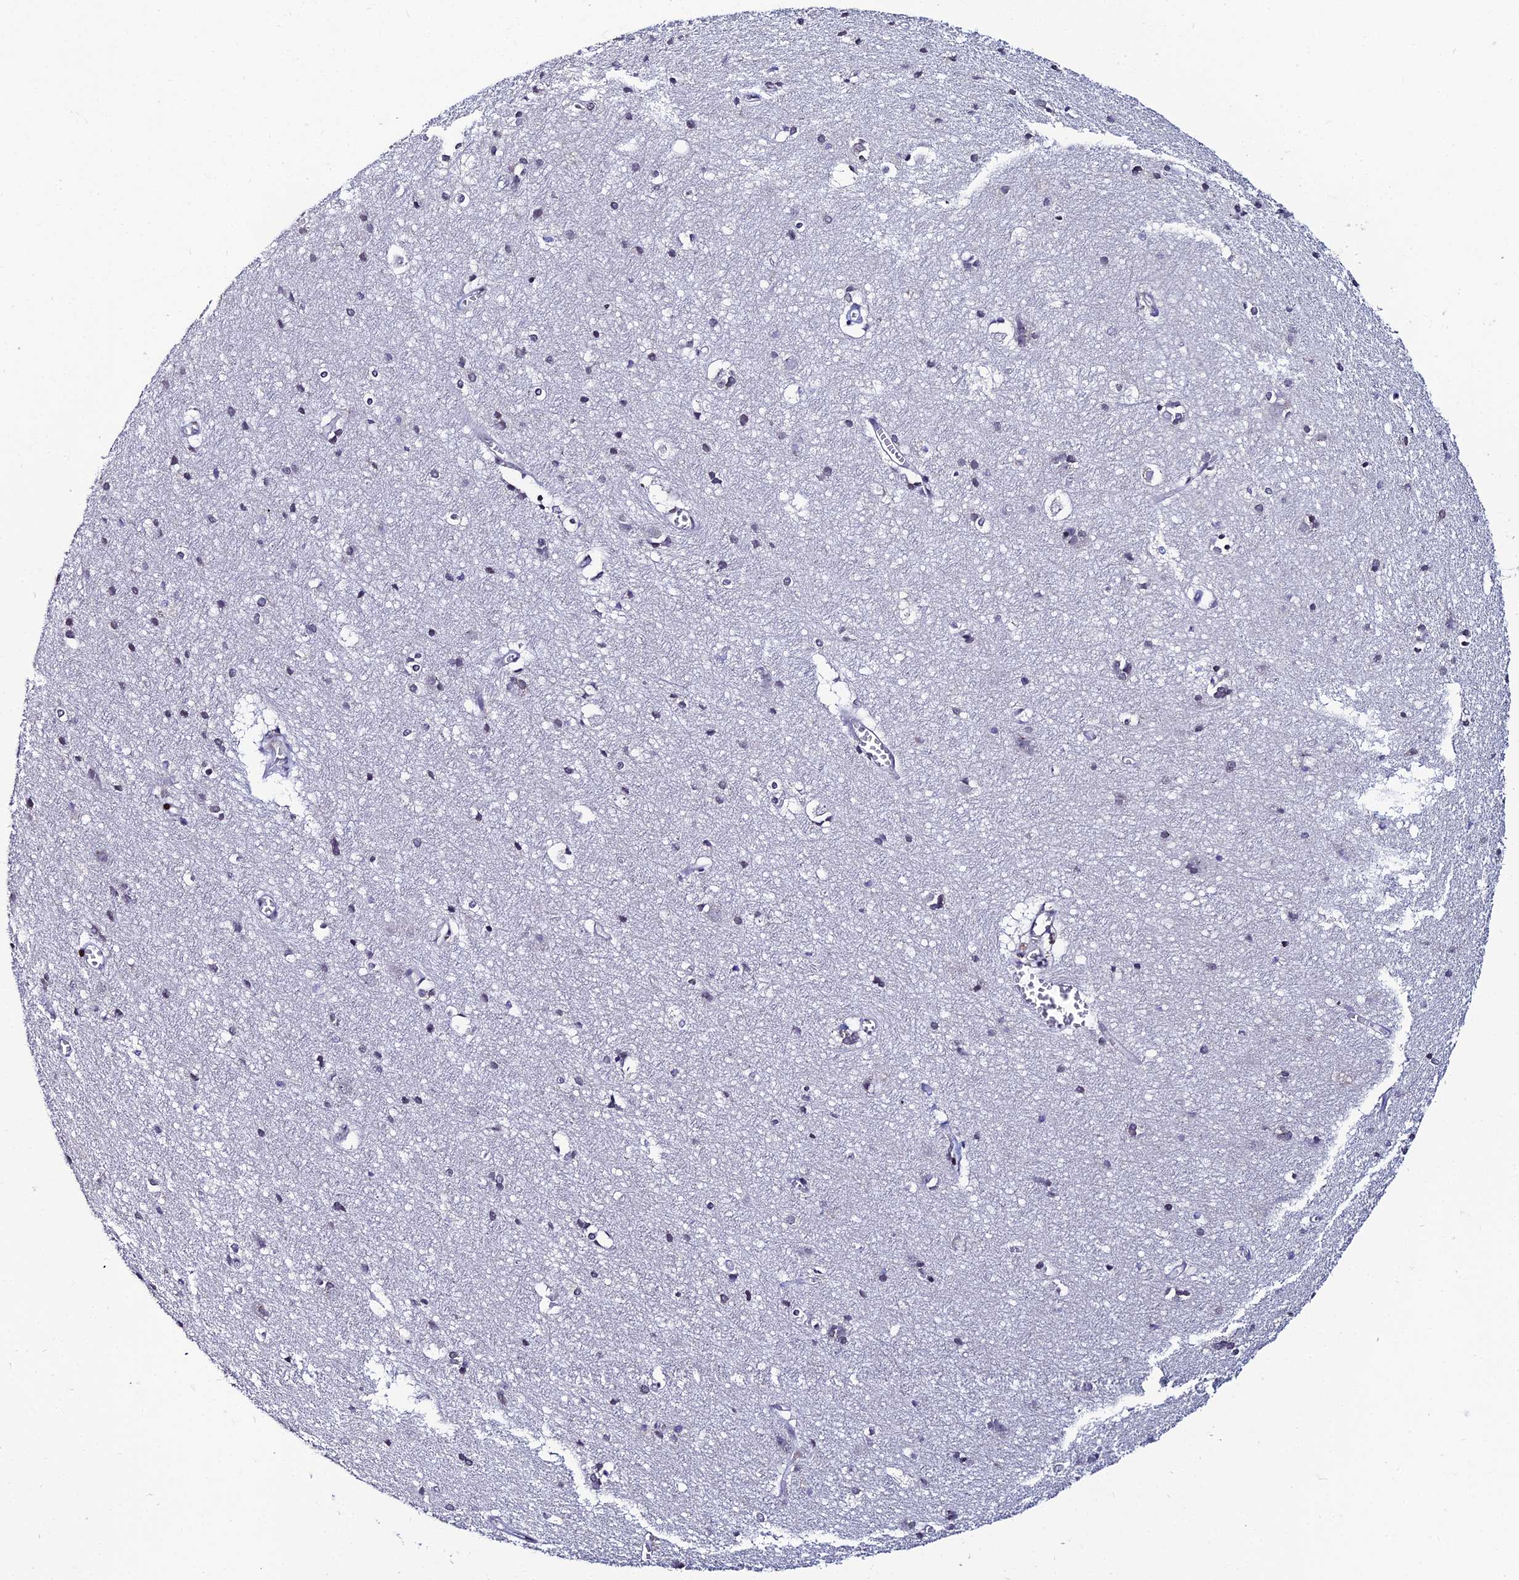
{"staining": {"intensity": "negative", "quantity": "none", "location": "none"}, "tissue": "cerebral cortex", "cell_type": "Endothelial cells", "image_type": "normal", "snomed": [{"axis": "morphology", "description": "Normal tissue, NOS"}, {"axis": "topography", "description": "Cerebral cortex"}], "caption": "Immunohistochemistry of unremarkable human cerebral cortex shows no staining in endothelial cells. (DAB (3,3'-diaminobenzidine) immunohistochemistry, high magnification).", "gene": "TAF9B", "patient": {"sex": "male", "age": 54}}